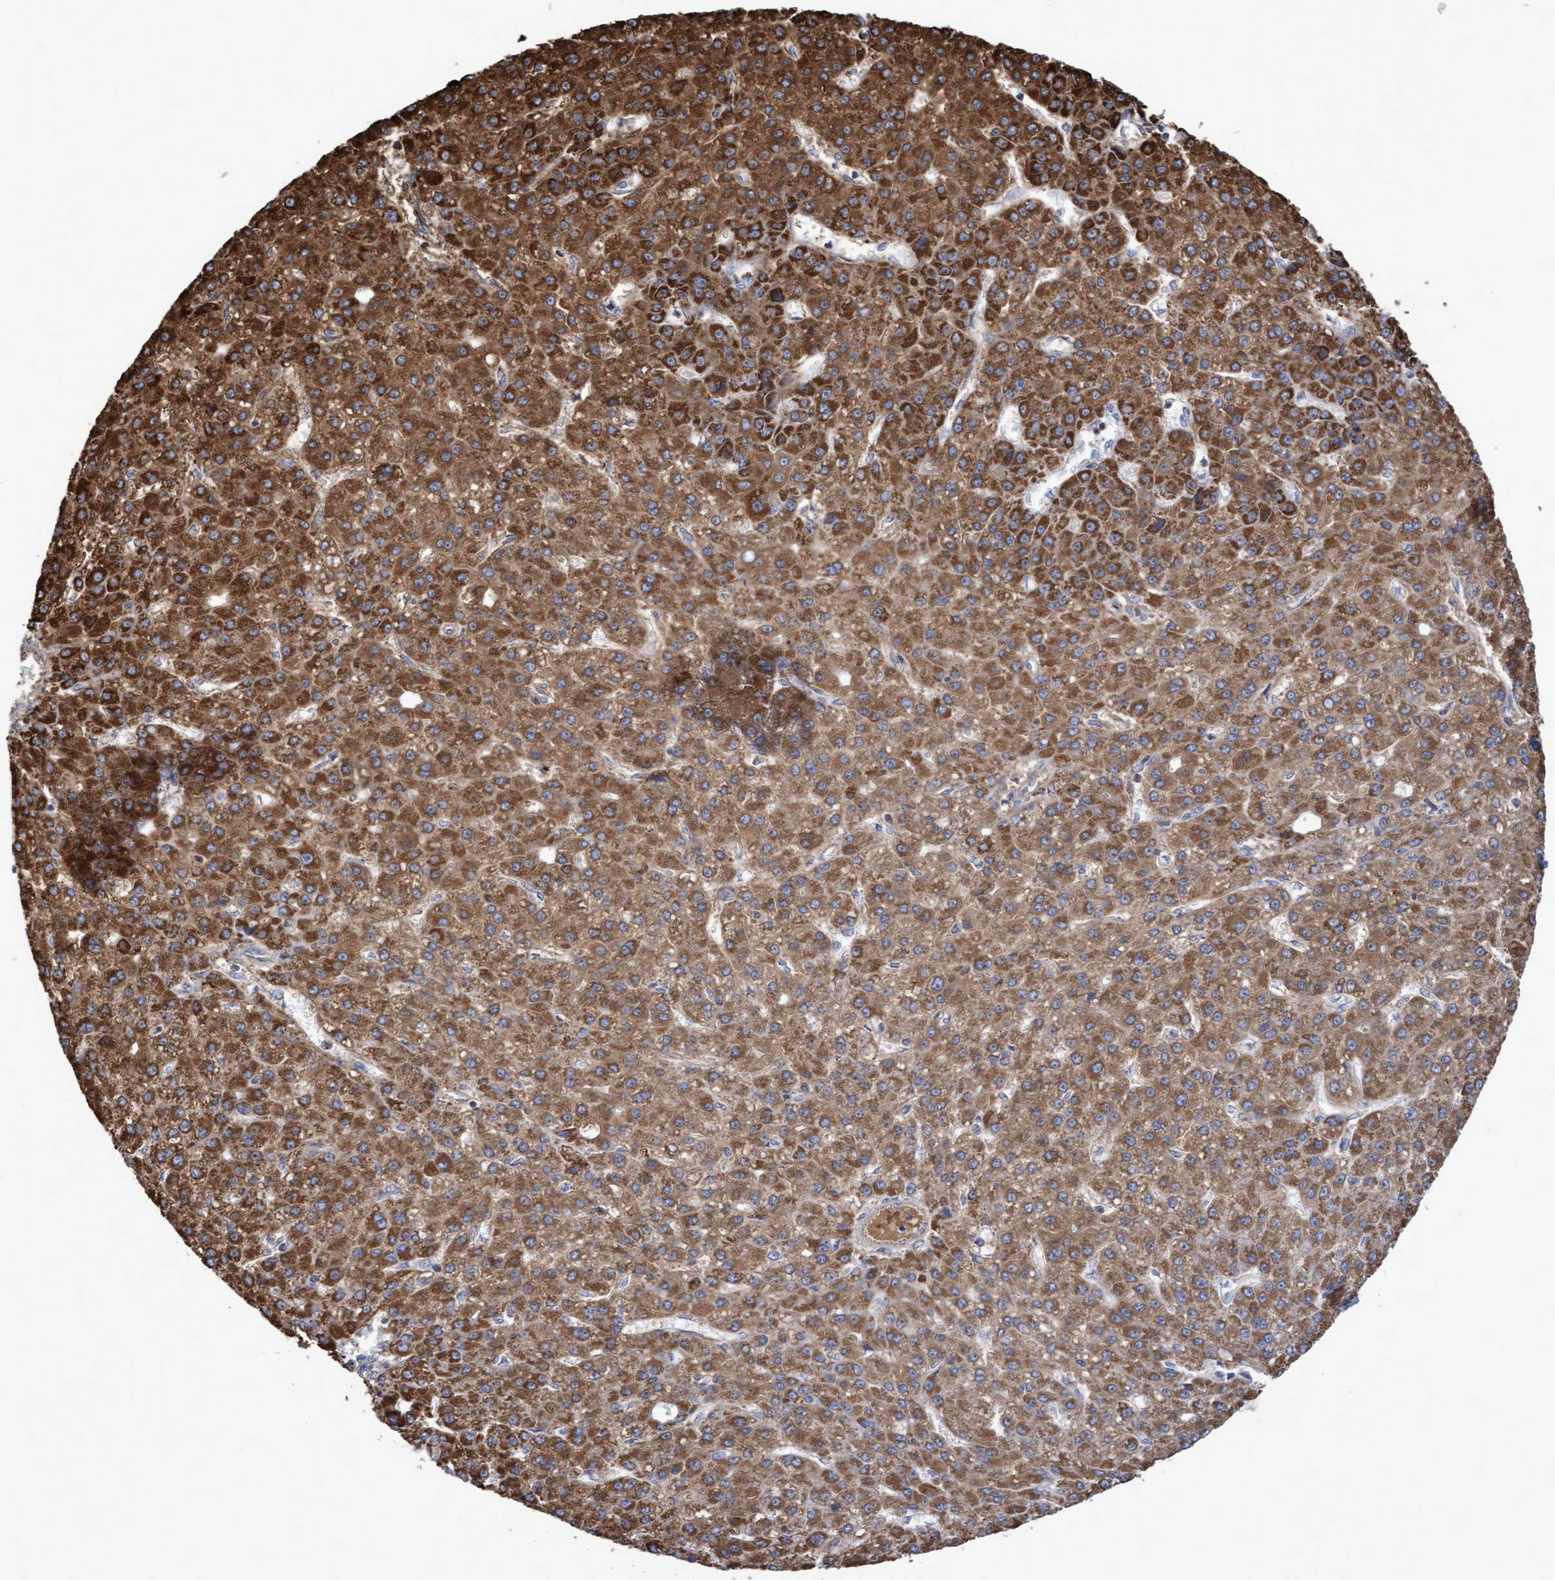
{"staining": {"intensity": "strong", "quantity": ">75%", "location": "cytoplasmic/membranous"}, "tissue": "liver cancer", "cell_type": "Tumor cells", "image_type": "cancer", "snomed": [{"axis": "morphology", "description": "Carcinoma, Hepatocellular, NOS"}, {"axis": "topography", "description": "Liver"}], "caption": "Liver cancer tissue displays strong cytoplasmic/membranous positivity in about >75% of tumor cells, visualized by immunohistochemistry. Nuclei are stained in blue.", "gene": "COBL", "patient": {"sex": "male", "age": 67}}